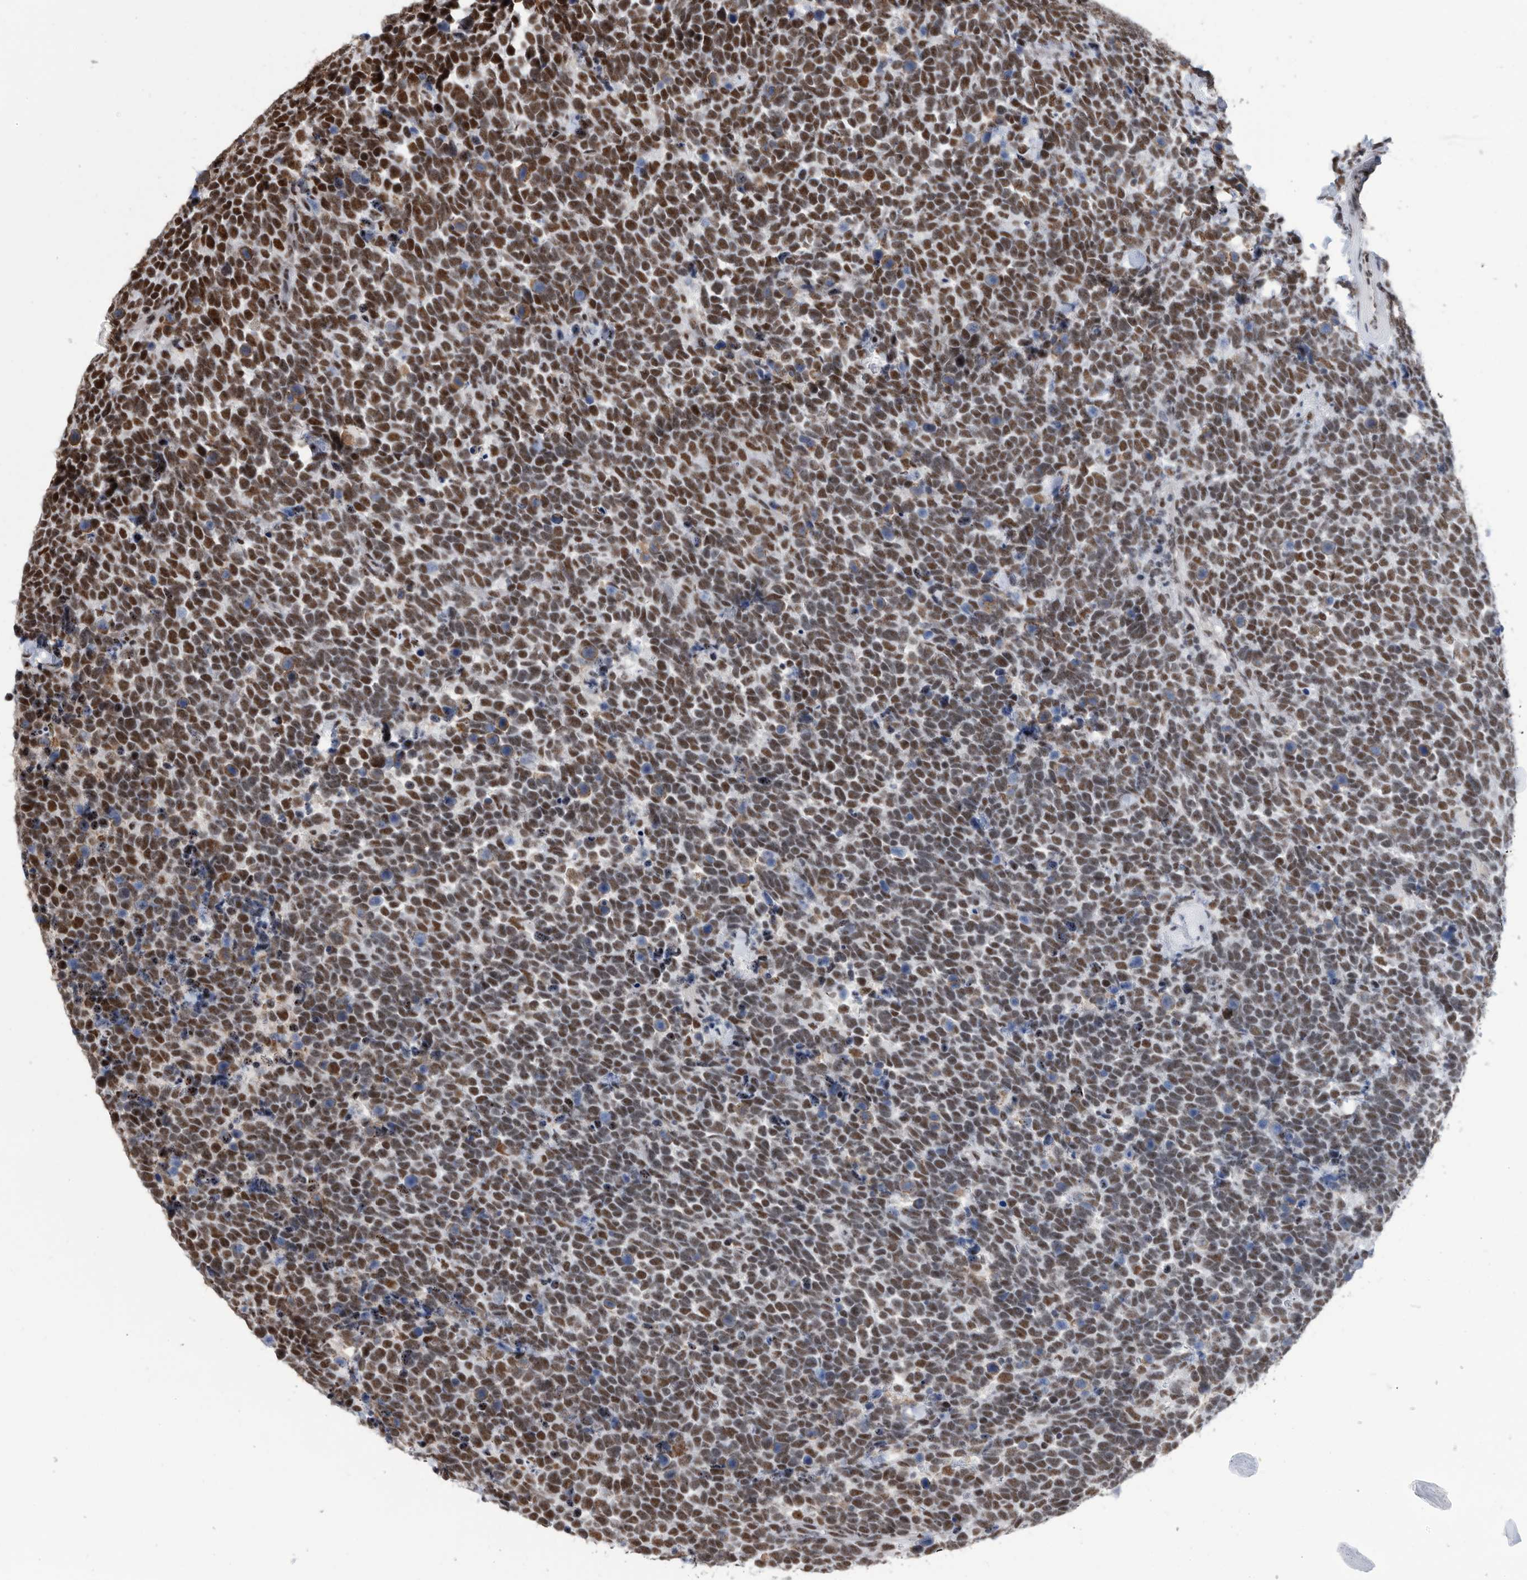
{"staining": {"intensity": "strong", "quantity": ">75%", "location": "nuclear"}, "tissue": "urothelial cancer", "cell_type": "Tumor cells", "image_type": "cancer", "snomed": [{"axis": "morphology", "description": "Urothelial carcinoma, High grade"}, {"axis": "topography", "description": "Urinary bladder"}], "caption": "About >75% of tumor cells in human high-grade urothelial carcinoma demonstrate strong nuclear protein staining as visualized by brown immunohistochemical staining.", "gene": "SF3A1", "patient": {"sex": "female", "age": 82}}